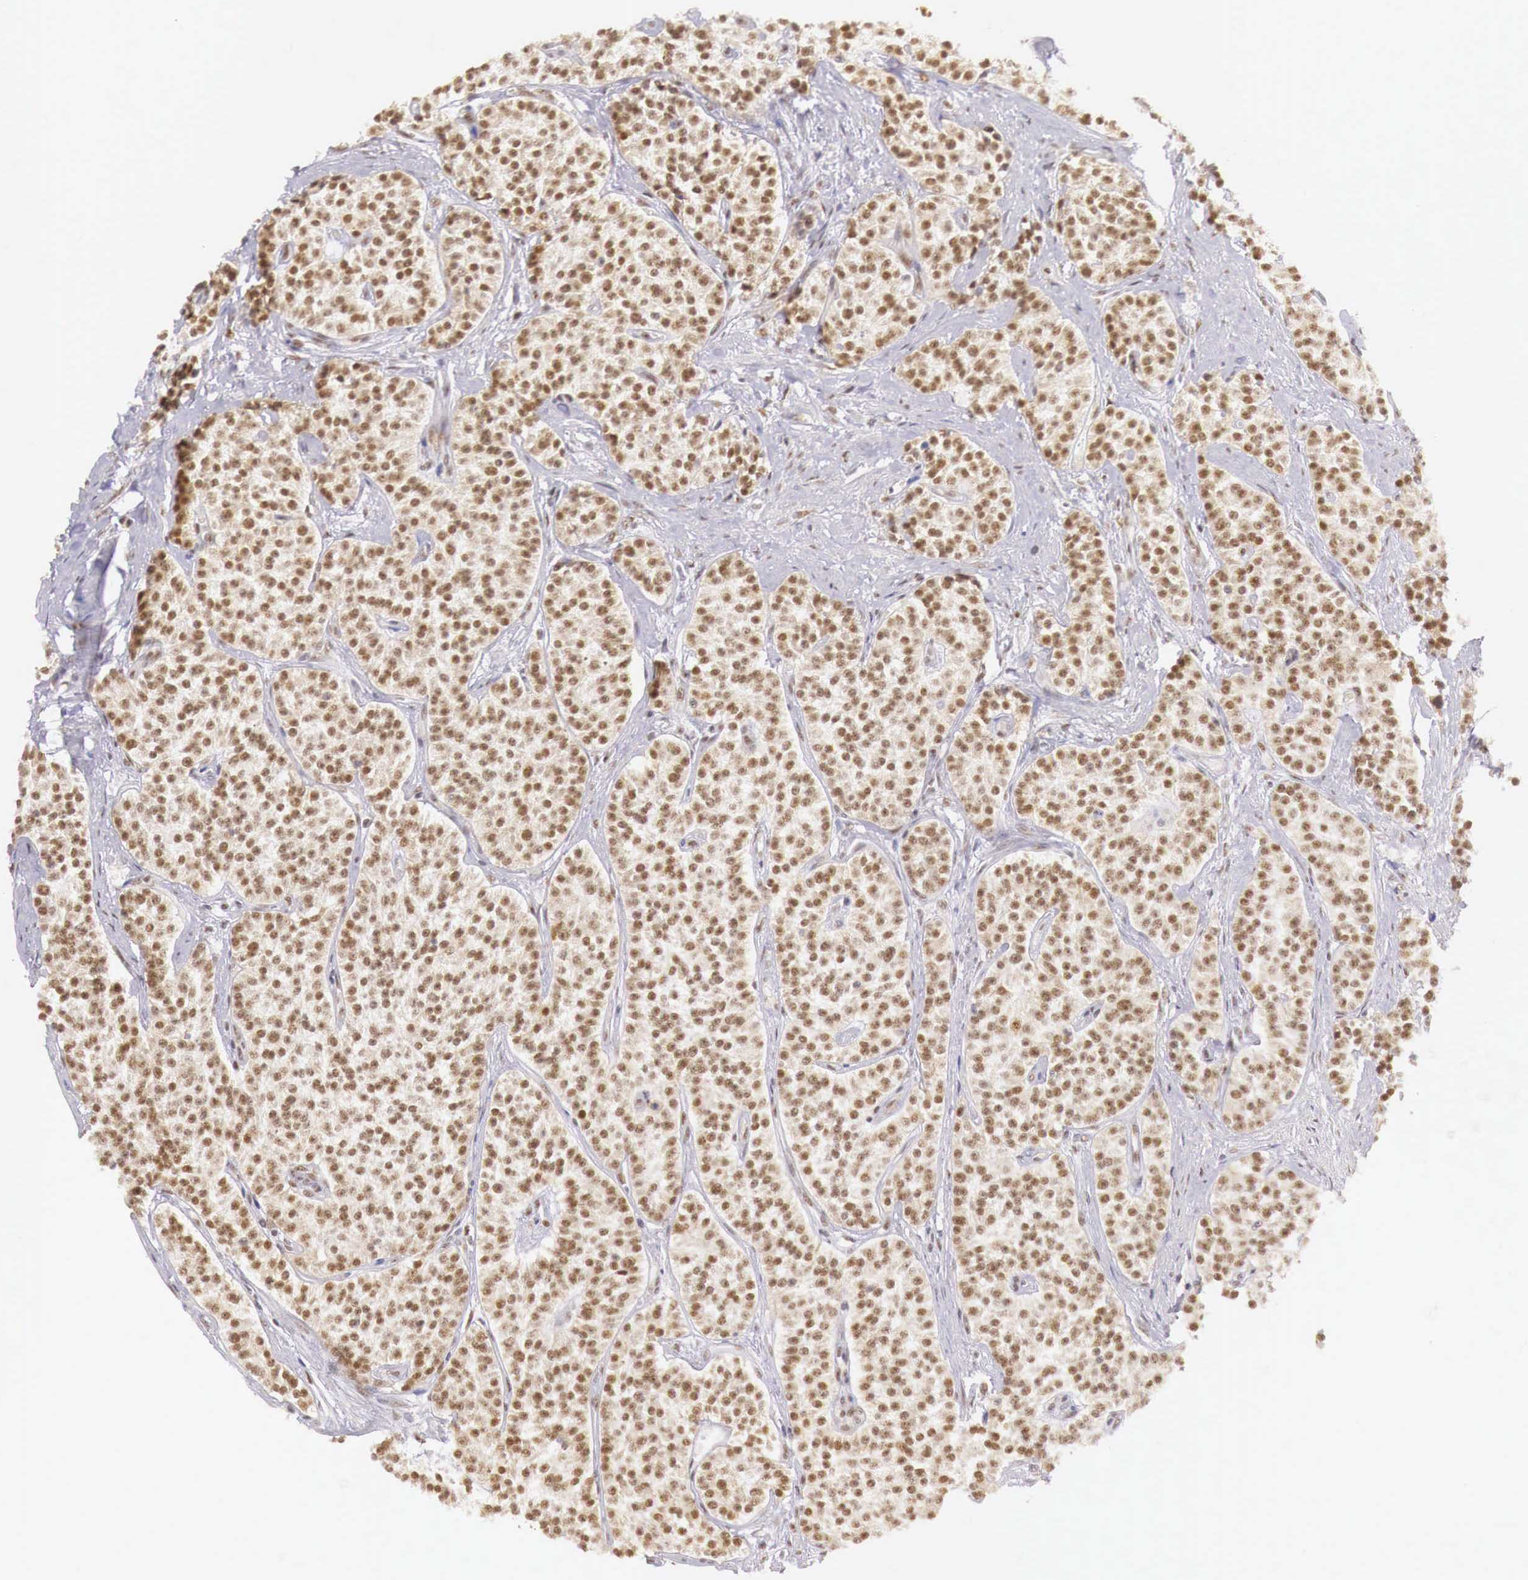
{"staining": {"intensity": "moderate", "quantity": ">75%", "location": "cytoplasmic/membranous,nuclear"}, "tissue": "carcinoid", "cell_type": "Tumor cells", "image_type": "cancer", "snomed": [{"axis": "morphology", "description": "Carcinoid, malignant, NOS"}, {"axis": "topography", "description": "Stomach"}], "caption": "Protein staining demonstrates moderate cytoplasmic/membranous and nuclear expression in about >75% of tumor cells in malignant carcinoid. The protein of interest is stained brown, and the nuclei are stained in blue (DAB IHC with brightfield microscopy, high magnification).", "gene": "GPKOW", "patient": {"sex": "female", "age": 76}}